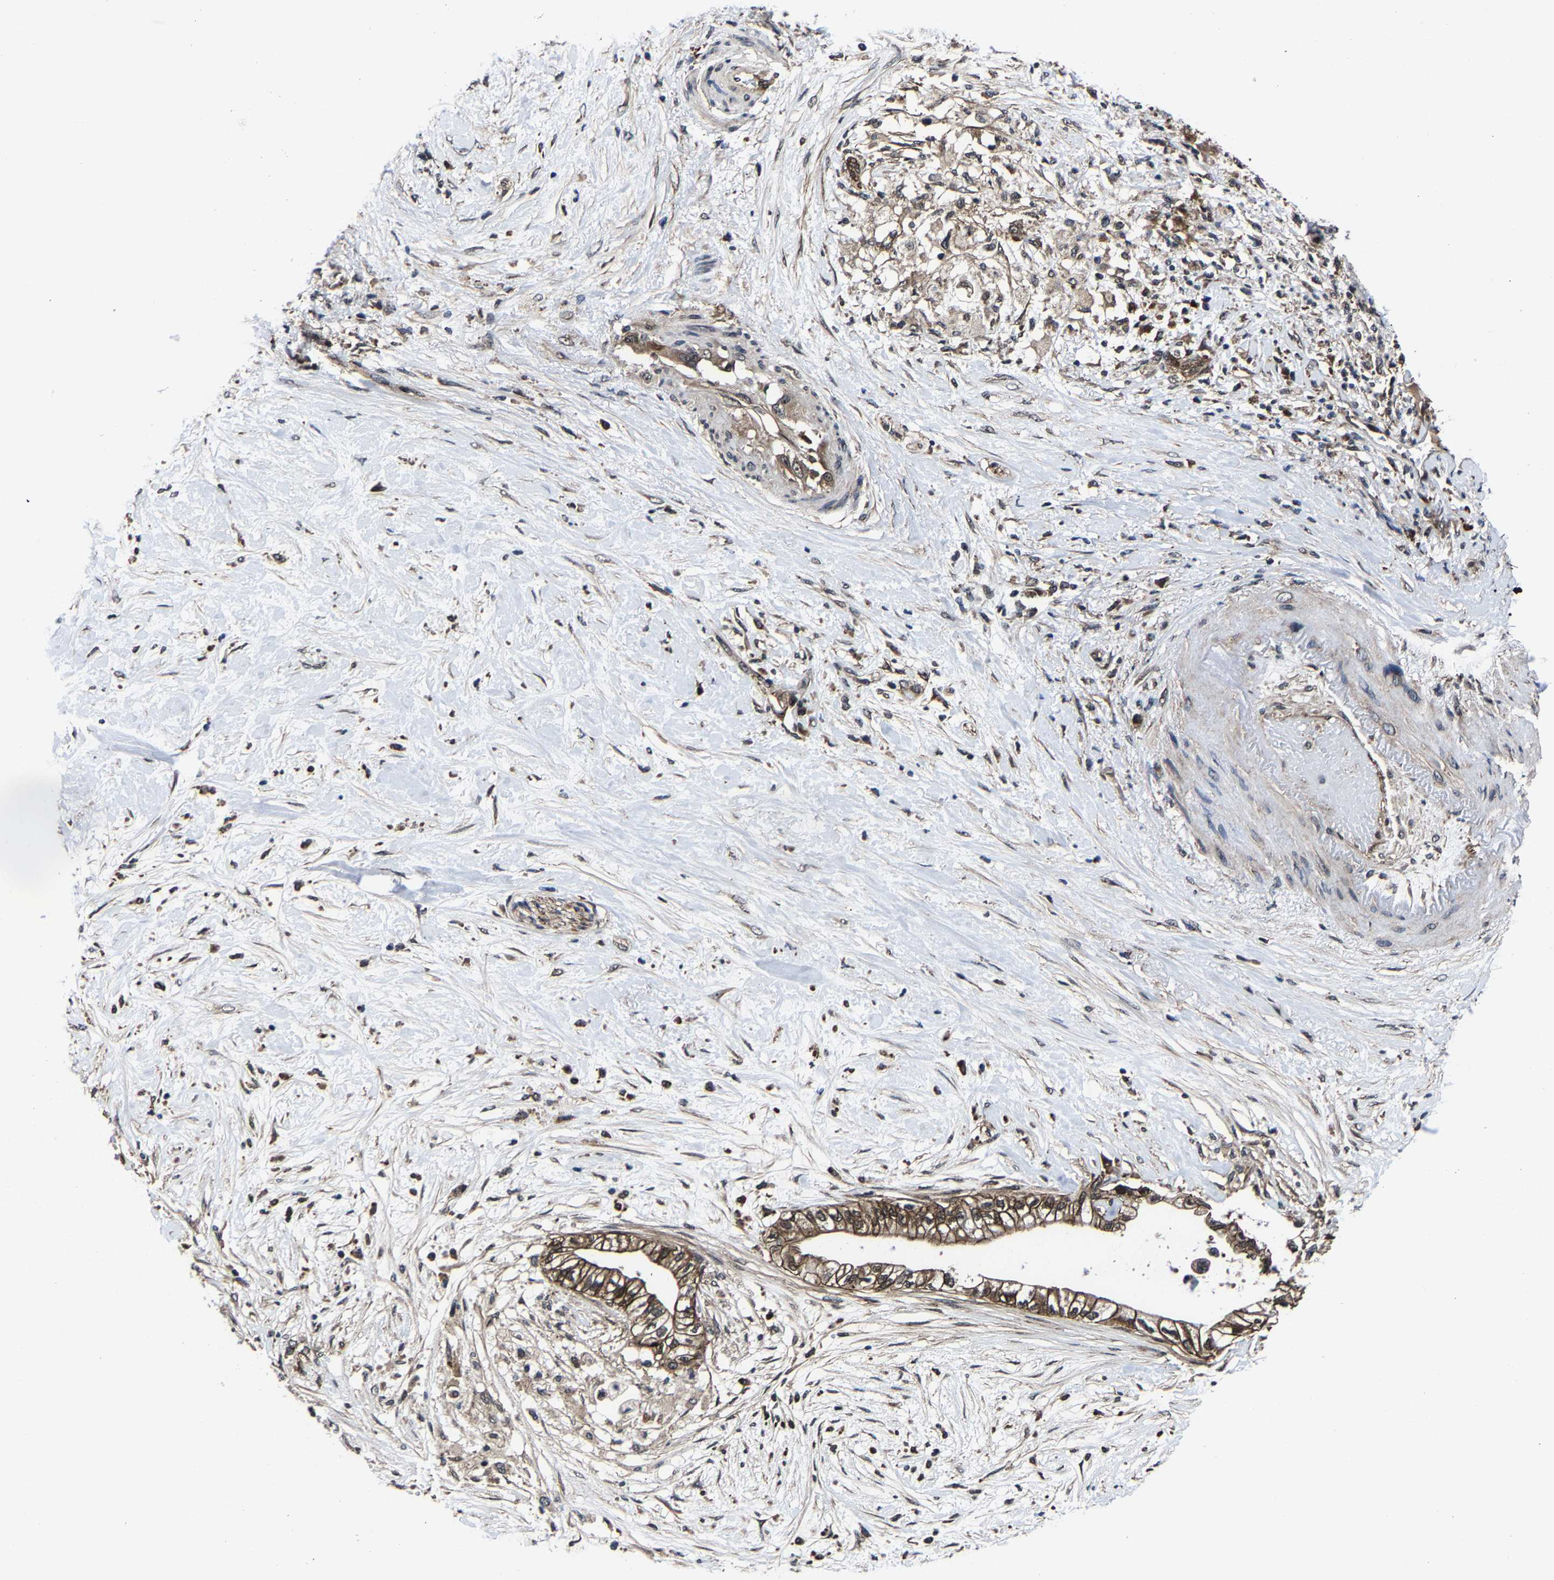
{"staining": {"intensity": "moderate", "quantity": "25%-75%", "location": "cytoplasmic/membranous"}, "tissue": "pancreatic cancer", "cell_type": "Tumor cells", "image_type": "cancer", "snomed": [{"axis": "morphology", "description": "Normal tissue, NOS"}, {"axis": "morphology", "description": "Adenocarcinoma, NOS"}, {"axis": "topography", "description": "Pancreas"}, {"axis": "topography", "description": "Duodenum"}], "caption": "An immunohistochemistry (IHC) micrograph of tumor tissue is shown. Protein staining in brown highlights moderate cytoplasmic/membranous positivity in pancreatic cancer (adenocarcinoma) within tumor cells. The staining was performed using DAB (3,3'-diaminobenzidine) to visualize the protein expression in brown, while the nuclei were stained in blue with hematoxylin (Magnification: 20x).", "gene": "ZCCHC7", "patient": {"sex": "female", "age": 60}}